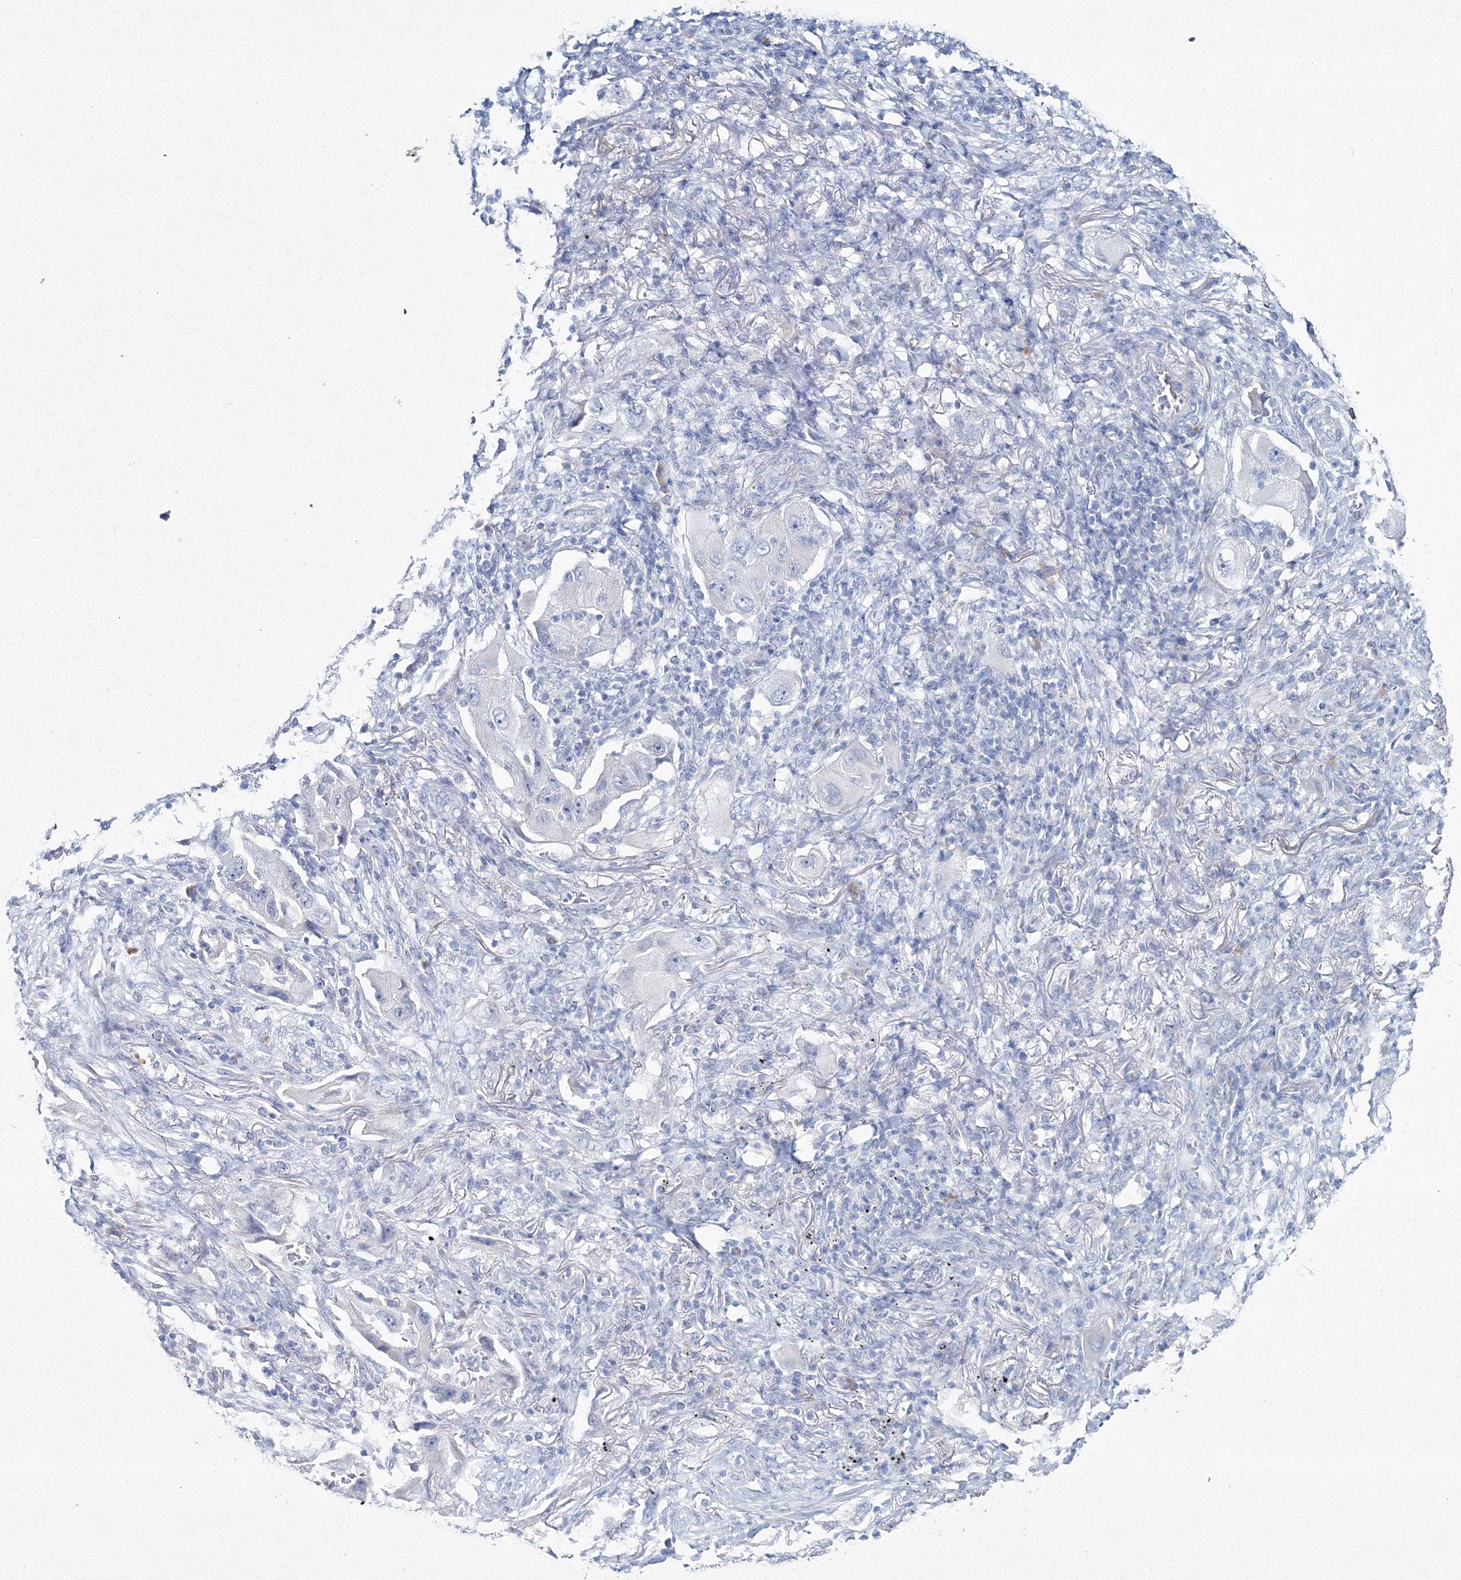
{"staining": {"intensity": "negative", "quantity": "none", "location": "none"}, "tissue": "lung cancer", "cell_type": "Tumor cells", "image_type": "cancer", "snomed": [{"axis": "morphology", "description": "Adenocarcinoma, NOS"}, {"axis": "topography", "description": "Lung"}], "caption": "The histopathology image displays no staining of tumor cells in lung adenocarcinoma. Brightfield microscopy of IHC stained with DAB (brown) and hematoxylin (blue), captured at high magnification.", "gene": "GCKR", "patient": {"sex": "female", "age": 65}}